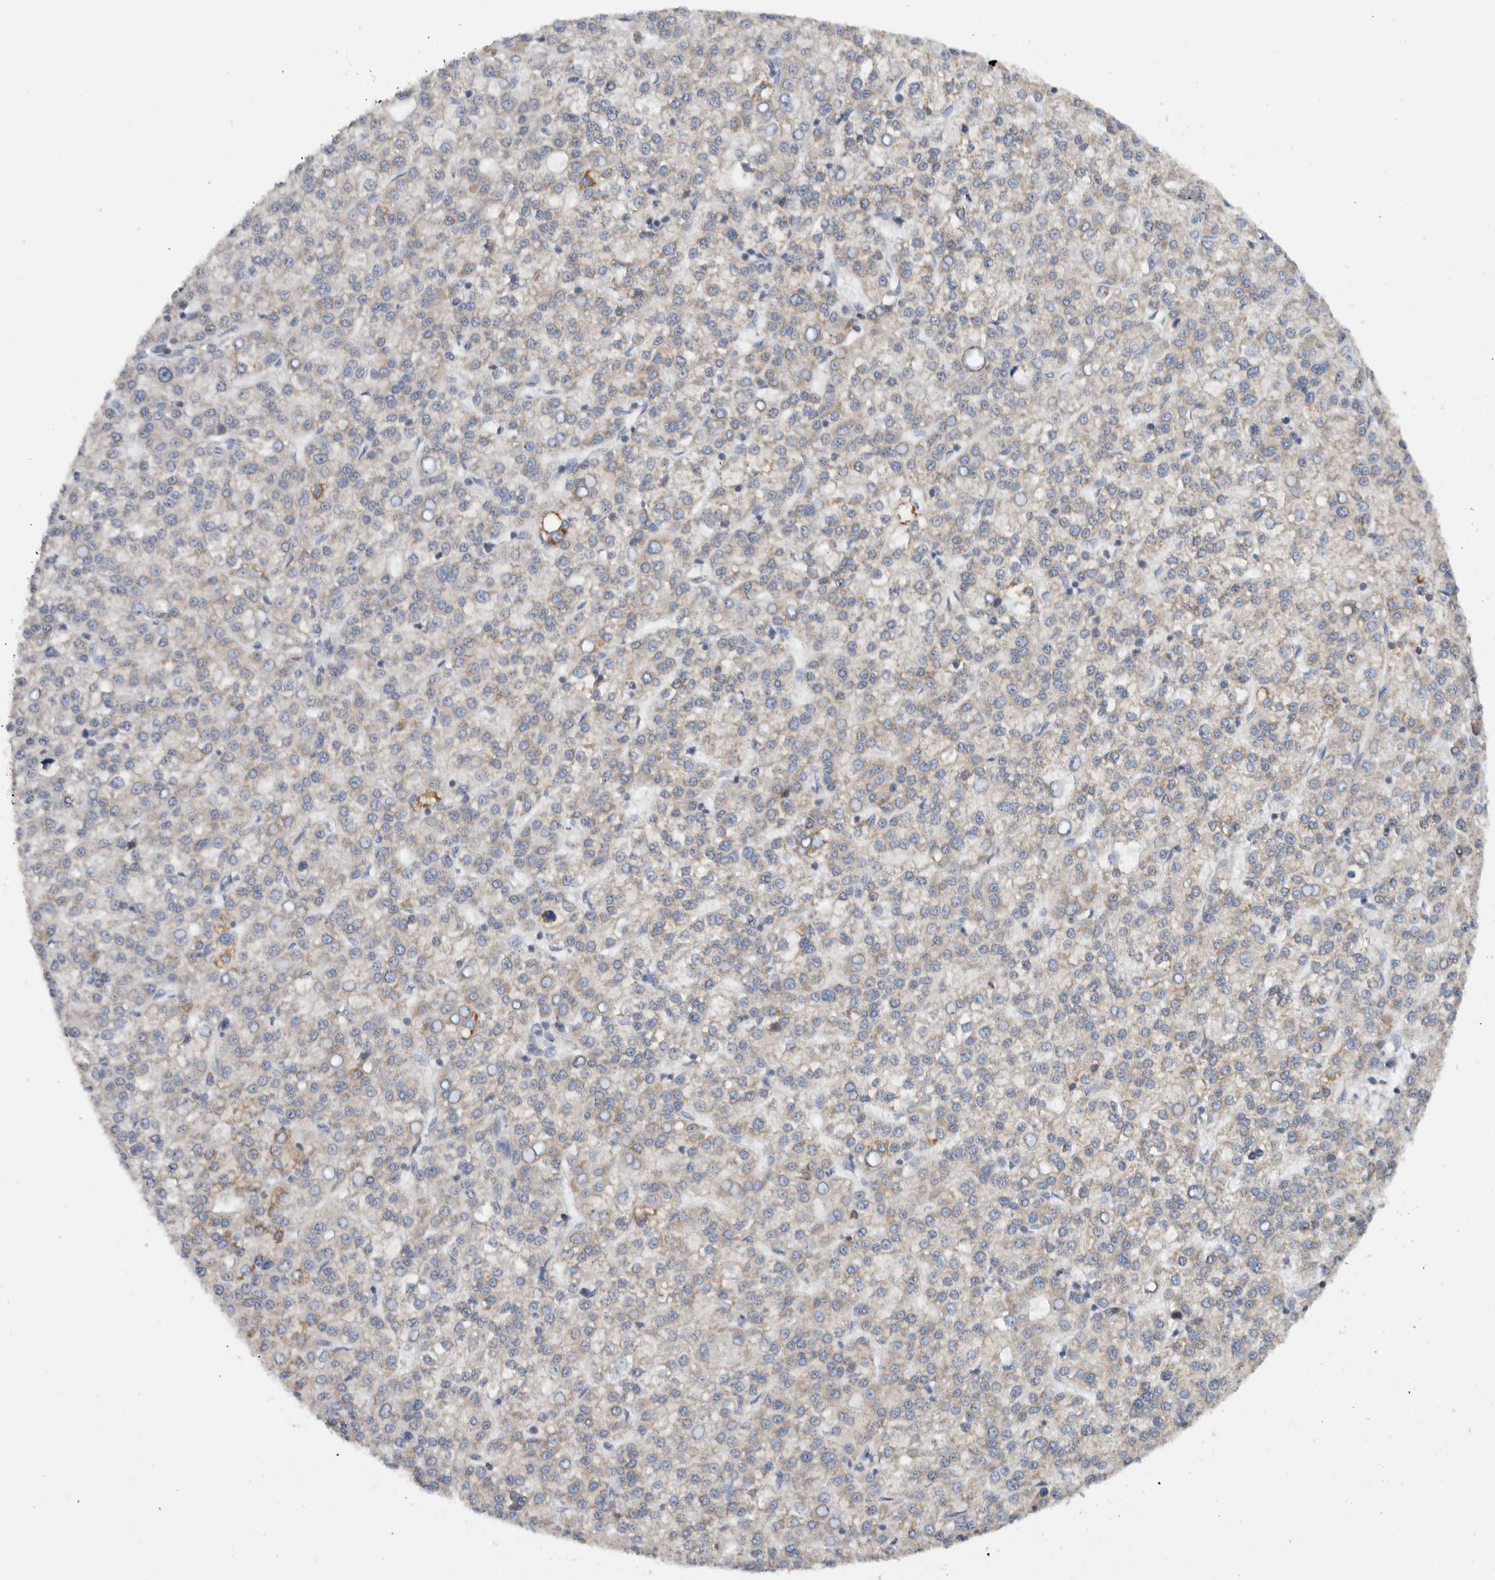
{"staining": {"intensity": "weak", "quantity": "<25%", "location": "cytoplasmic/membranous"}, "tissue": "liver cancer", "cell_type": "Tumor cells", "image_type": "cancer", "snomed": [{"axis": "morphology", "description": "Carcinoma, Hepatocellular, NOS"}, {"axis": "topography", "description": "Liver"}], "caption": "Immunohistochemistry image of liver cancer (hepatocellular carcinoma) stained for a protein (brown), which exhibits no expression in tumor cells. (Immunohistochemistry, brightfield microscopy, high magnification).", "gene": "AMPD1", "patient": {"sex": "female", "age": 58}}